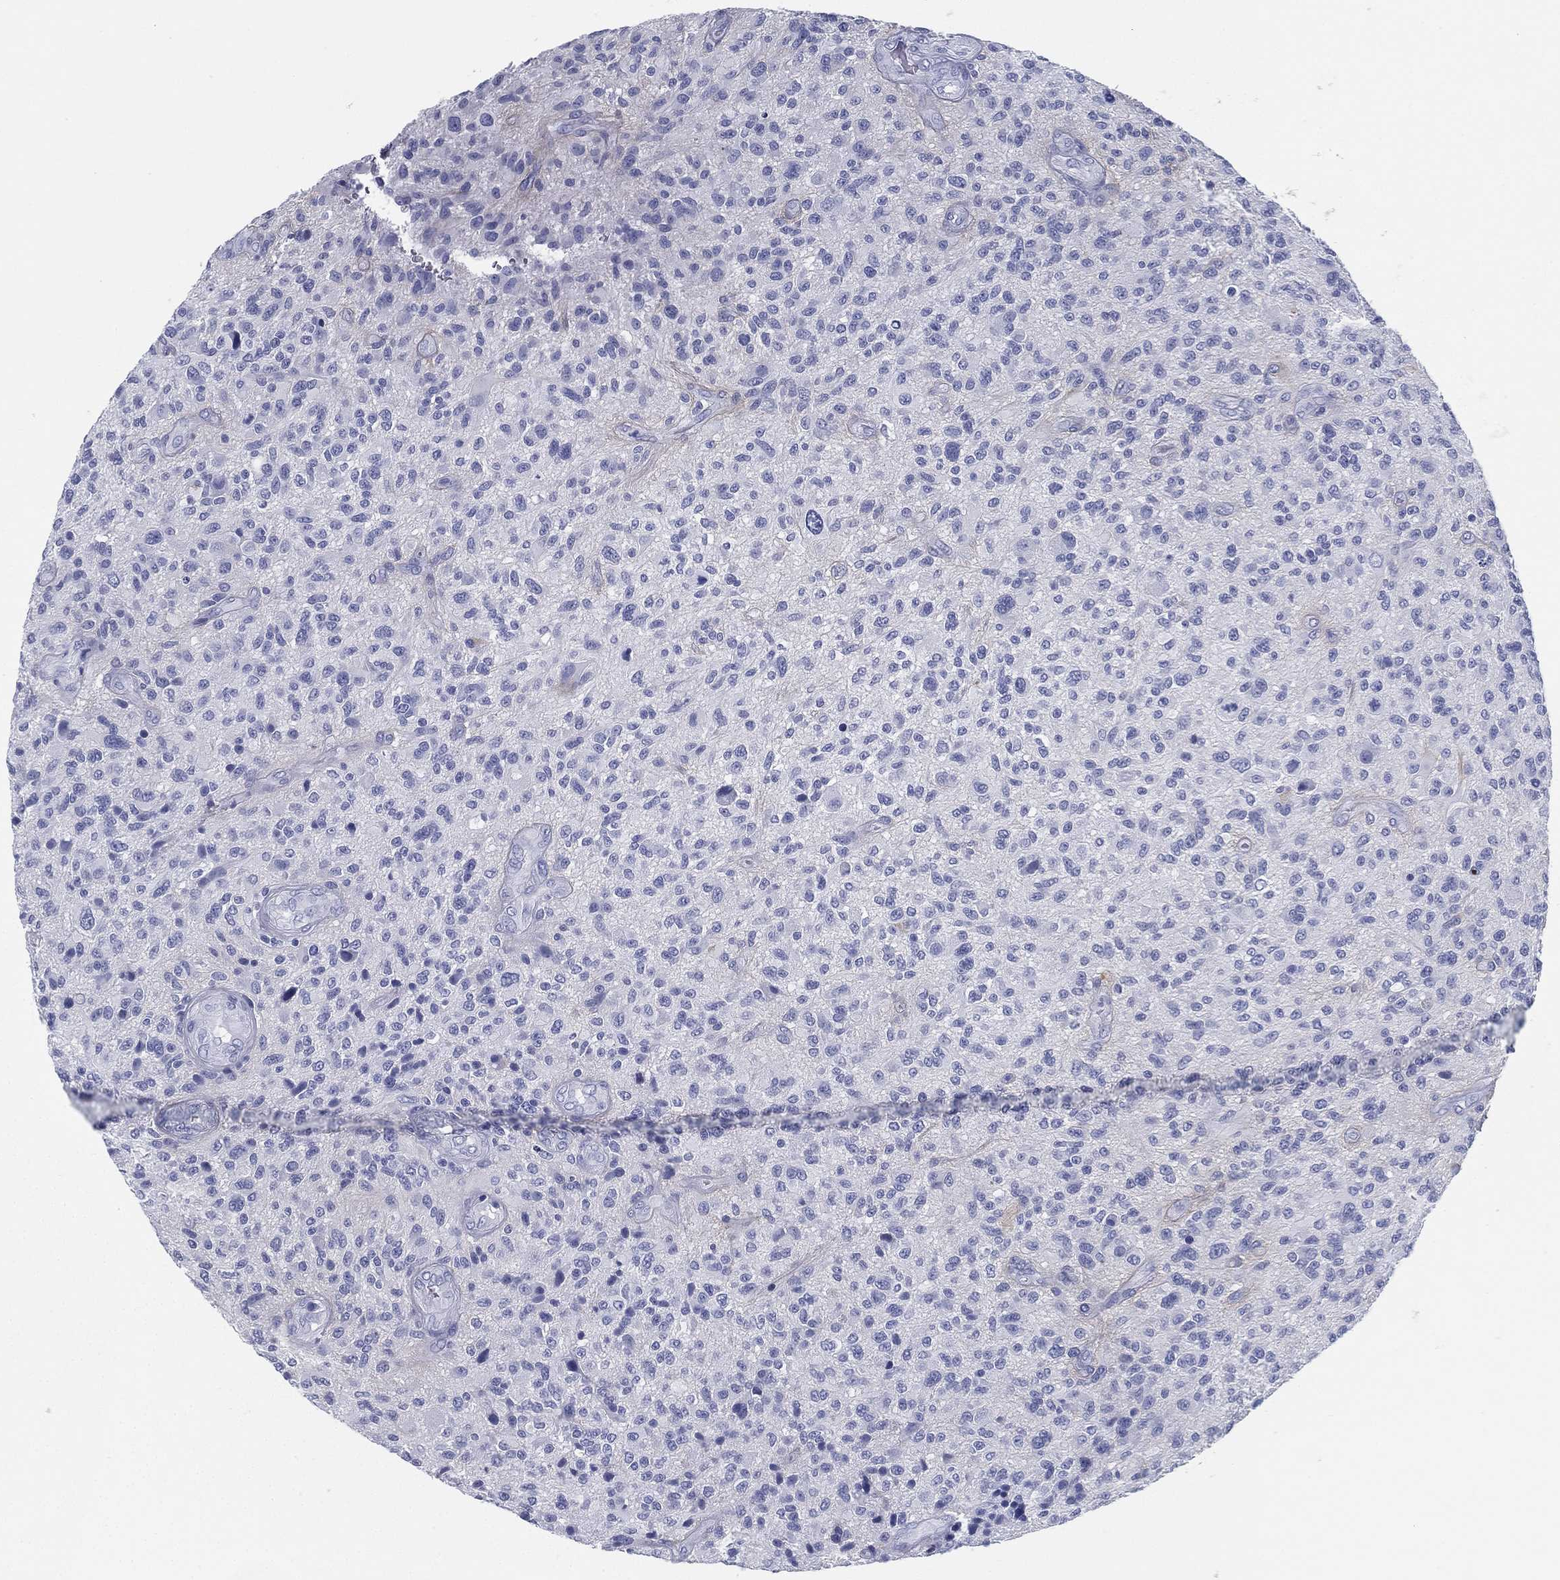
{"staining": {"intensity": "negative", "quantity": "none", "location": "none"}, "tissue": "glioma", "cell_type": "Tumor cells", "image_type": "cancer", "snomed": [{"axis": "morphology", "description": "Glioma, malignant, High grade"}, {"axis": "topography", "description": "Brain"}], "caption": "High magnification brightfield microscopy of glioma stained with DAB (brown) and counterstained with hematoxylin (blue): tumor cells show no significant positivity.", "gene": "TMEM252", "patient": {"sex": "male", "age": 47}}